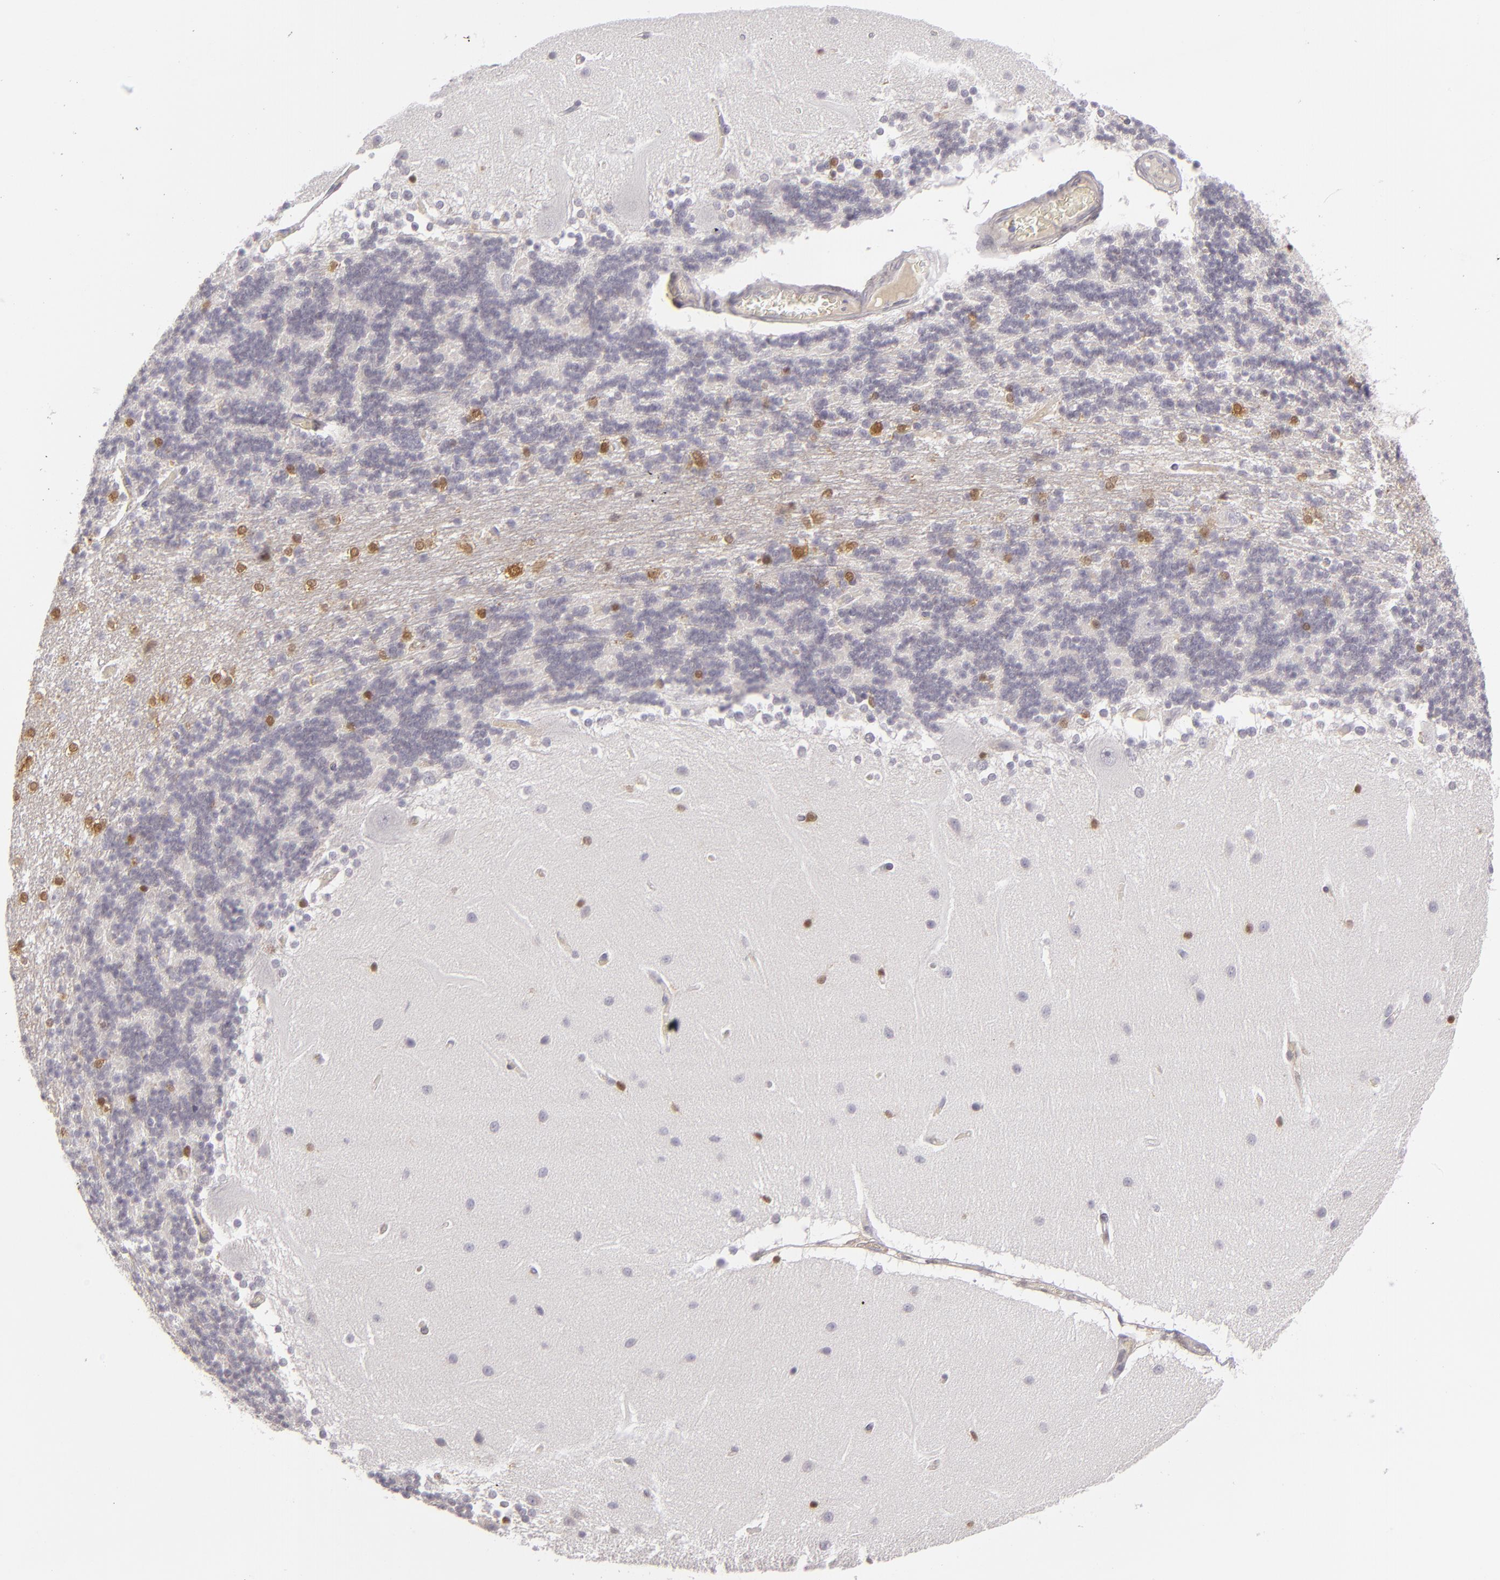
{"staining": {"intensity": "moderate", "quantity": "25%-75%", "location": "nuclear"}, "tissue": "cerebellum", "cell_type": "Cells in granular layer", "image_type": "normal", "snomed": [{"axis": "morphology", "description": "Normal tissue, NOS"}, {"axis": "topography", "description": "Cerebellum"}], "caption": "Immunohistochemical staining of benign human cerebellum displays medium levels of moderate nuclear expression in about 25%-75% of cells in granular layer.", "gene": "EFS", "patient": {"sex": "female", "age": 54}}